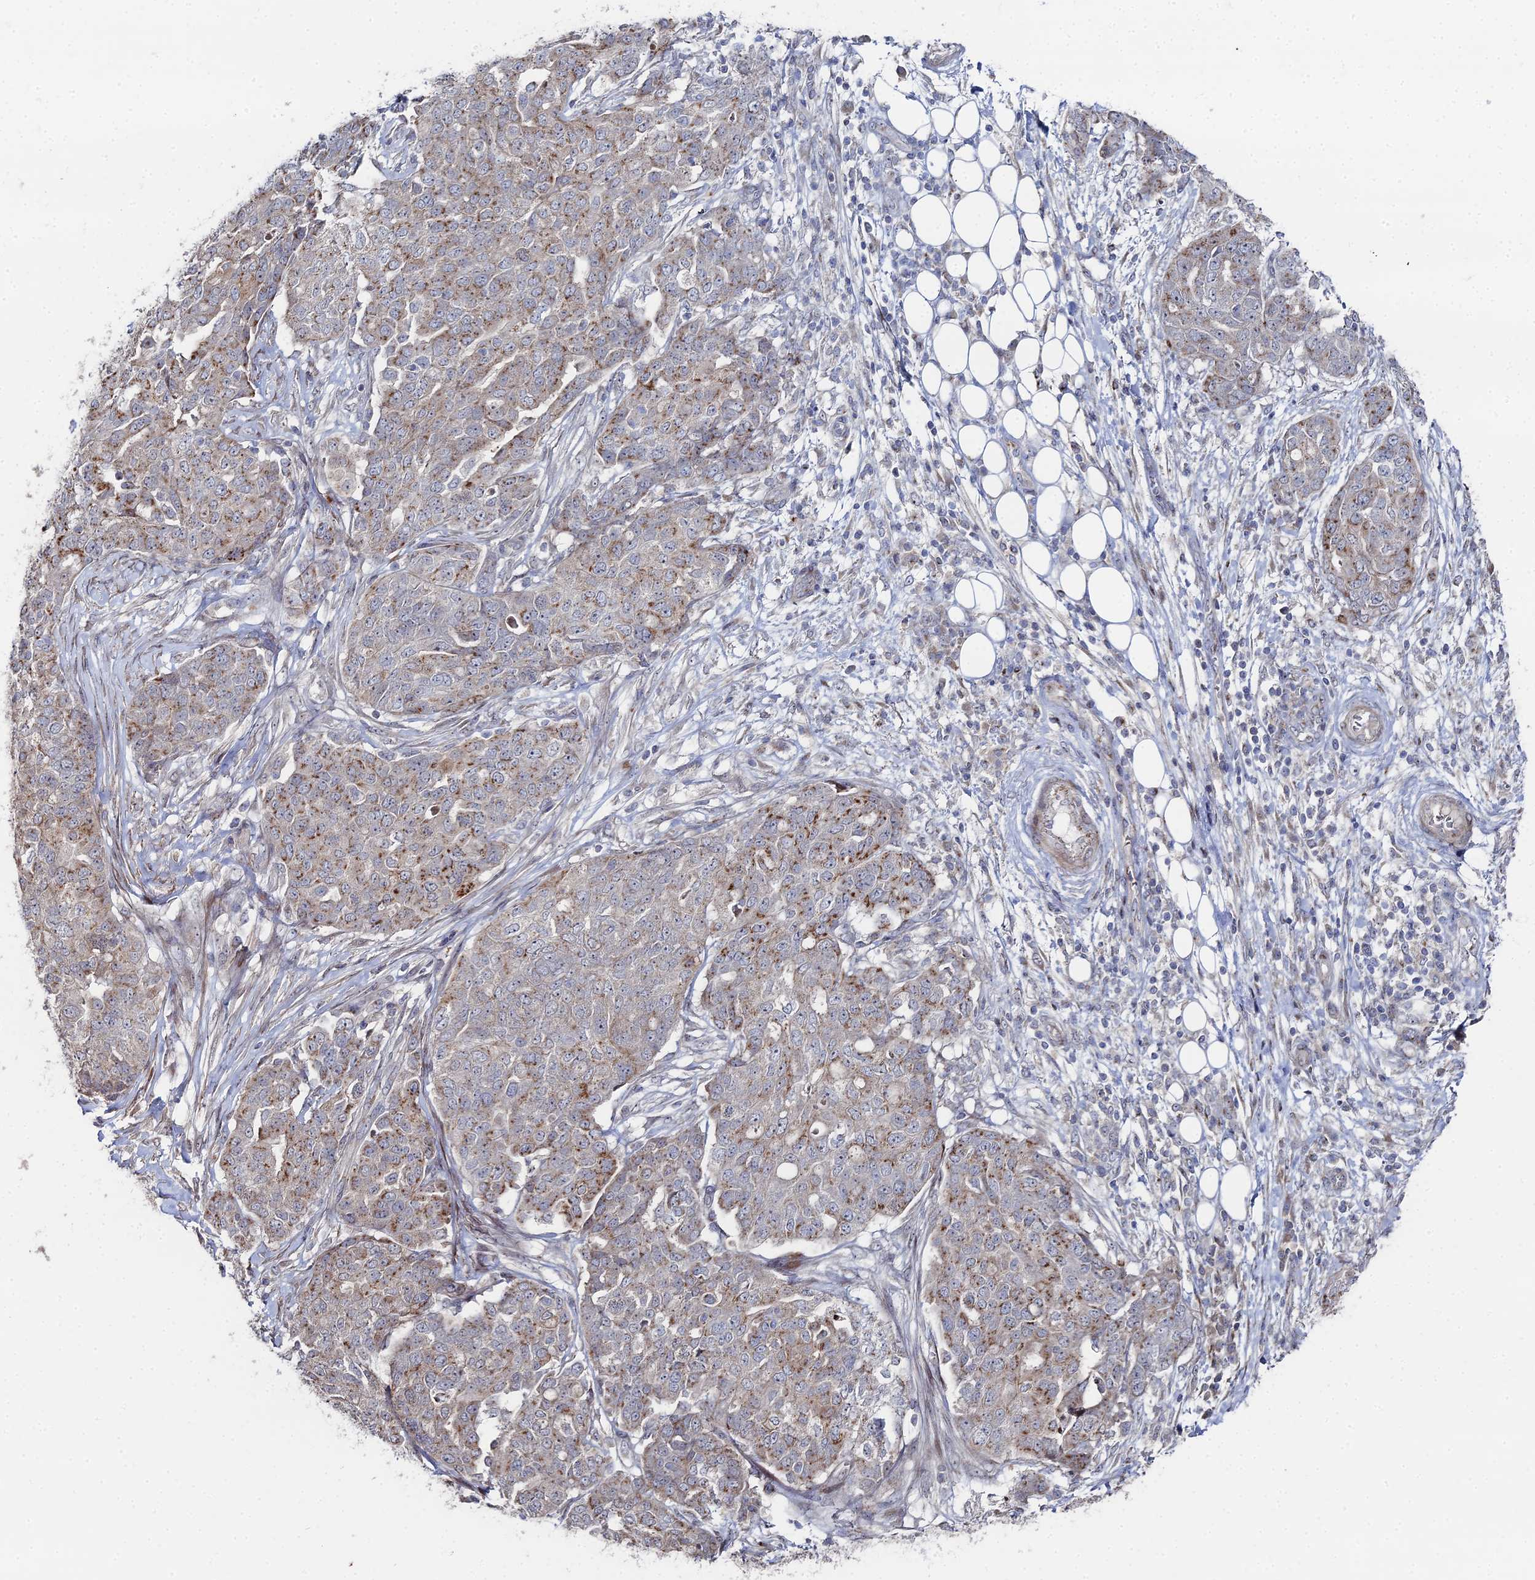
{"staining": {"intensity": "moderate", "quantity": ">75%", "location": "cytoplasmic/membranous"}, "tissue": "ovarian cancer", "cell_type": "Tumor cells", "image_type": "cancer", "snomed": [{"axis": "morphology", "description": "Cystadenocarcinoma, serous, NOS"}, {"axis": "topography", "description": "Soft tissue"}, {"axis": "topography", "description": "Ovary"}], "caption": "Immunohistochemical staining of ovarian serous cystadenocarcinoma shows medium levels of moderate cytoplasmic/membranous expression in about >75% of tumor cells.", "gene": "SGMS1", "patient": {"sex": "female", "age": 57}}